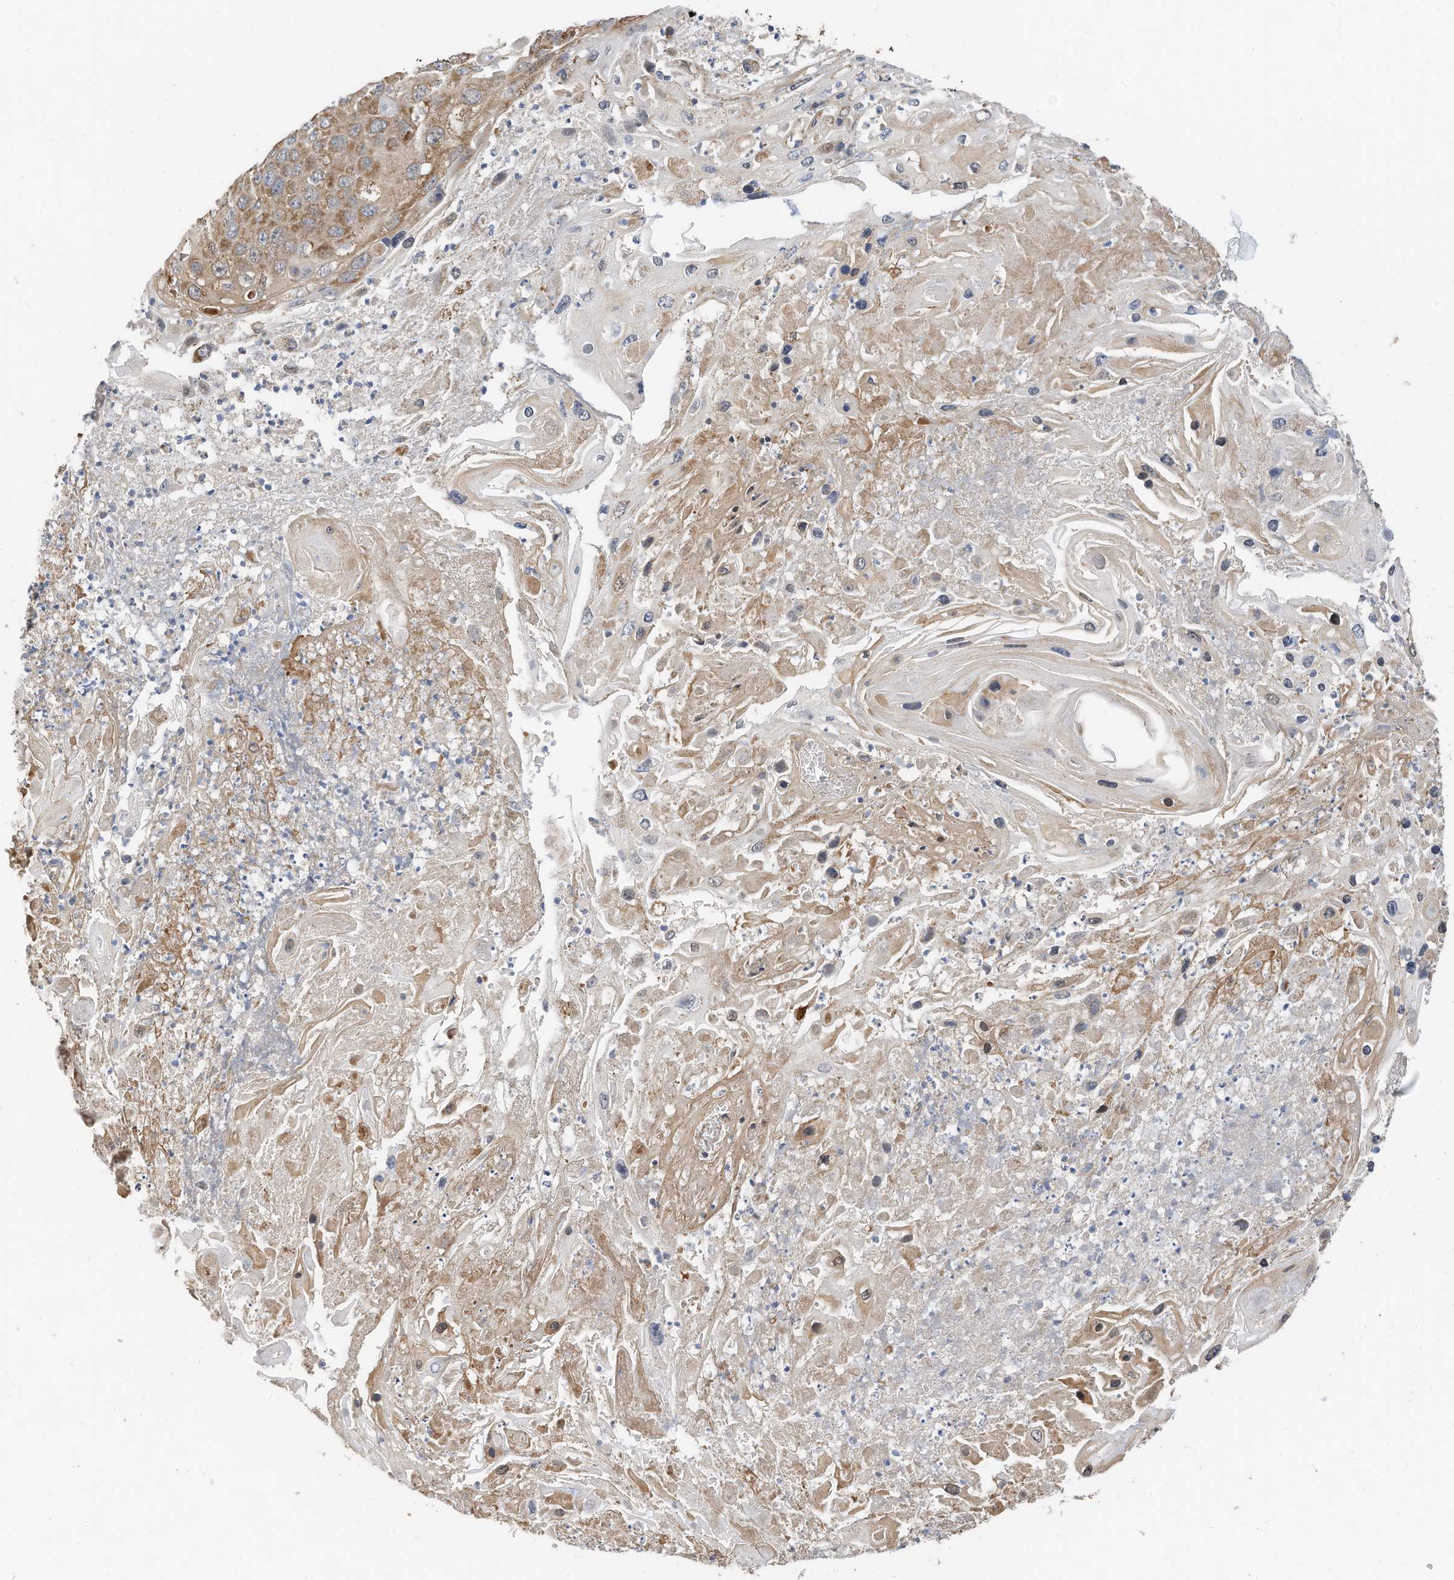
{"staining": {"intensity": "moderate", "quantity": "25%-75%", "location": "cytoplasmic/membranous"}, "tissue": "skin cancer", "cell_type": "Tumor cells", "image_type": "cancer", "snomed": [{"axis": "morphology", "description": "Squamous cell carcinoma, NOS"}, {"axis": "topography", "description": "Skin"}], "caption": "This micrograph demonstrates immunohistochemistry (IHC) staining of human skin cancer, with medium moderate cytoplasmic/membranous staining in about 25%-75% of tumor cells.", "gene": "METTL6", "patient": {"sex": "male", "age": 55}}